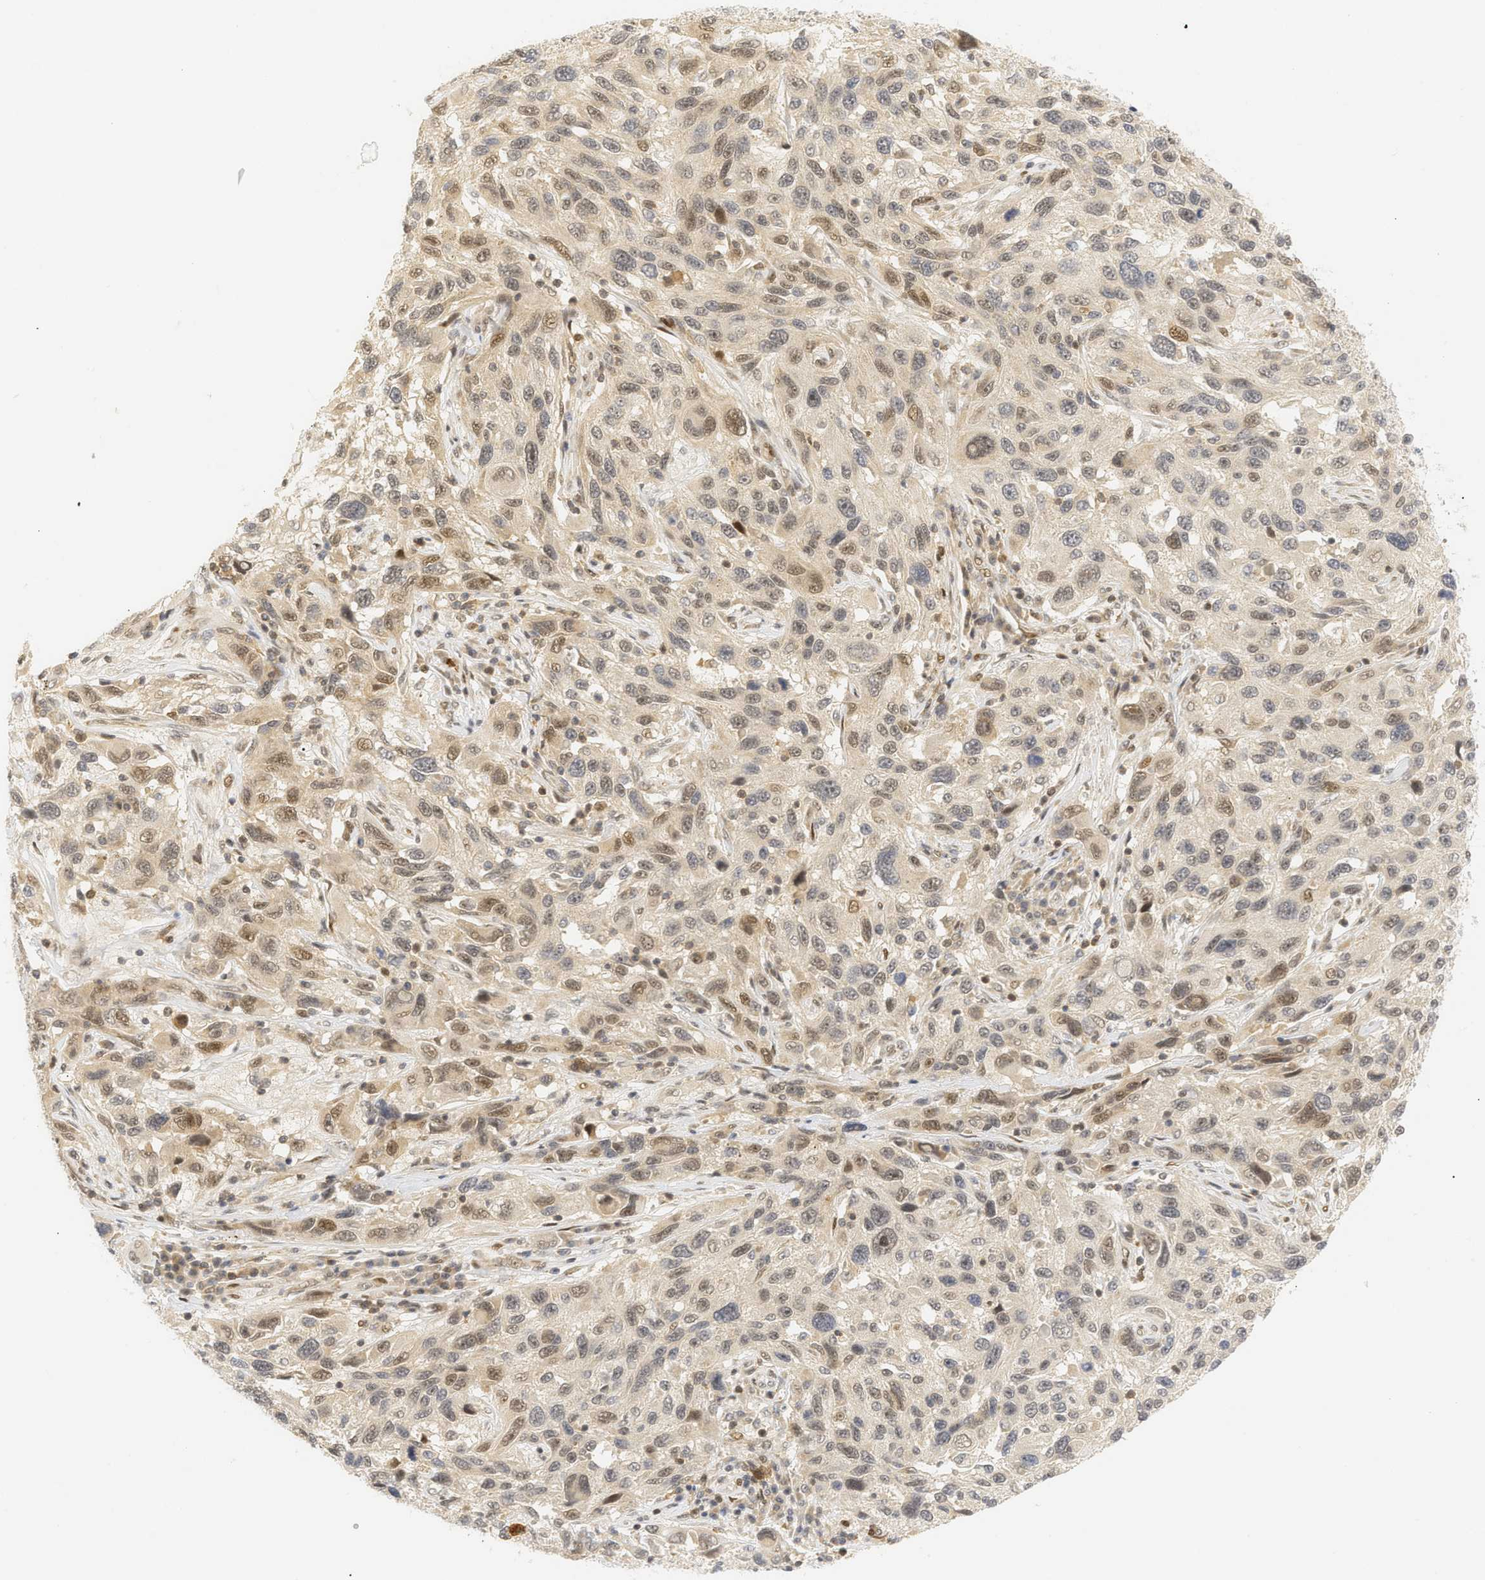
{"staining": {"intensity": "moderate", "quantity": ">75%", "location": "cytoplasmic/membranous,nuclear"}, "tissue": "melanoma", "cell_type": "Tumor cells", "image_type": "cancer", "snomed": [{"axis": "morphology", "description": "Malignant melanoma, NOS"}, {"axis": "topography", "description": "Skin"}], "caption": "Malignant melanoma stained for a protein (brown) displays moderate cytoplasmic/membranous and nuclear positive positivity in approximately >75% of tumor cells.", "gene": "SSBP2", "patient": {"sex": "male", "age": 53}}